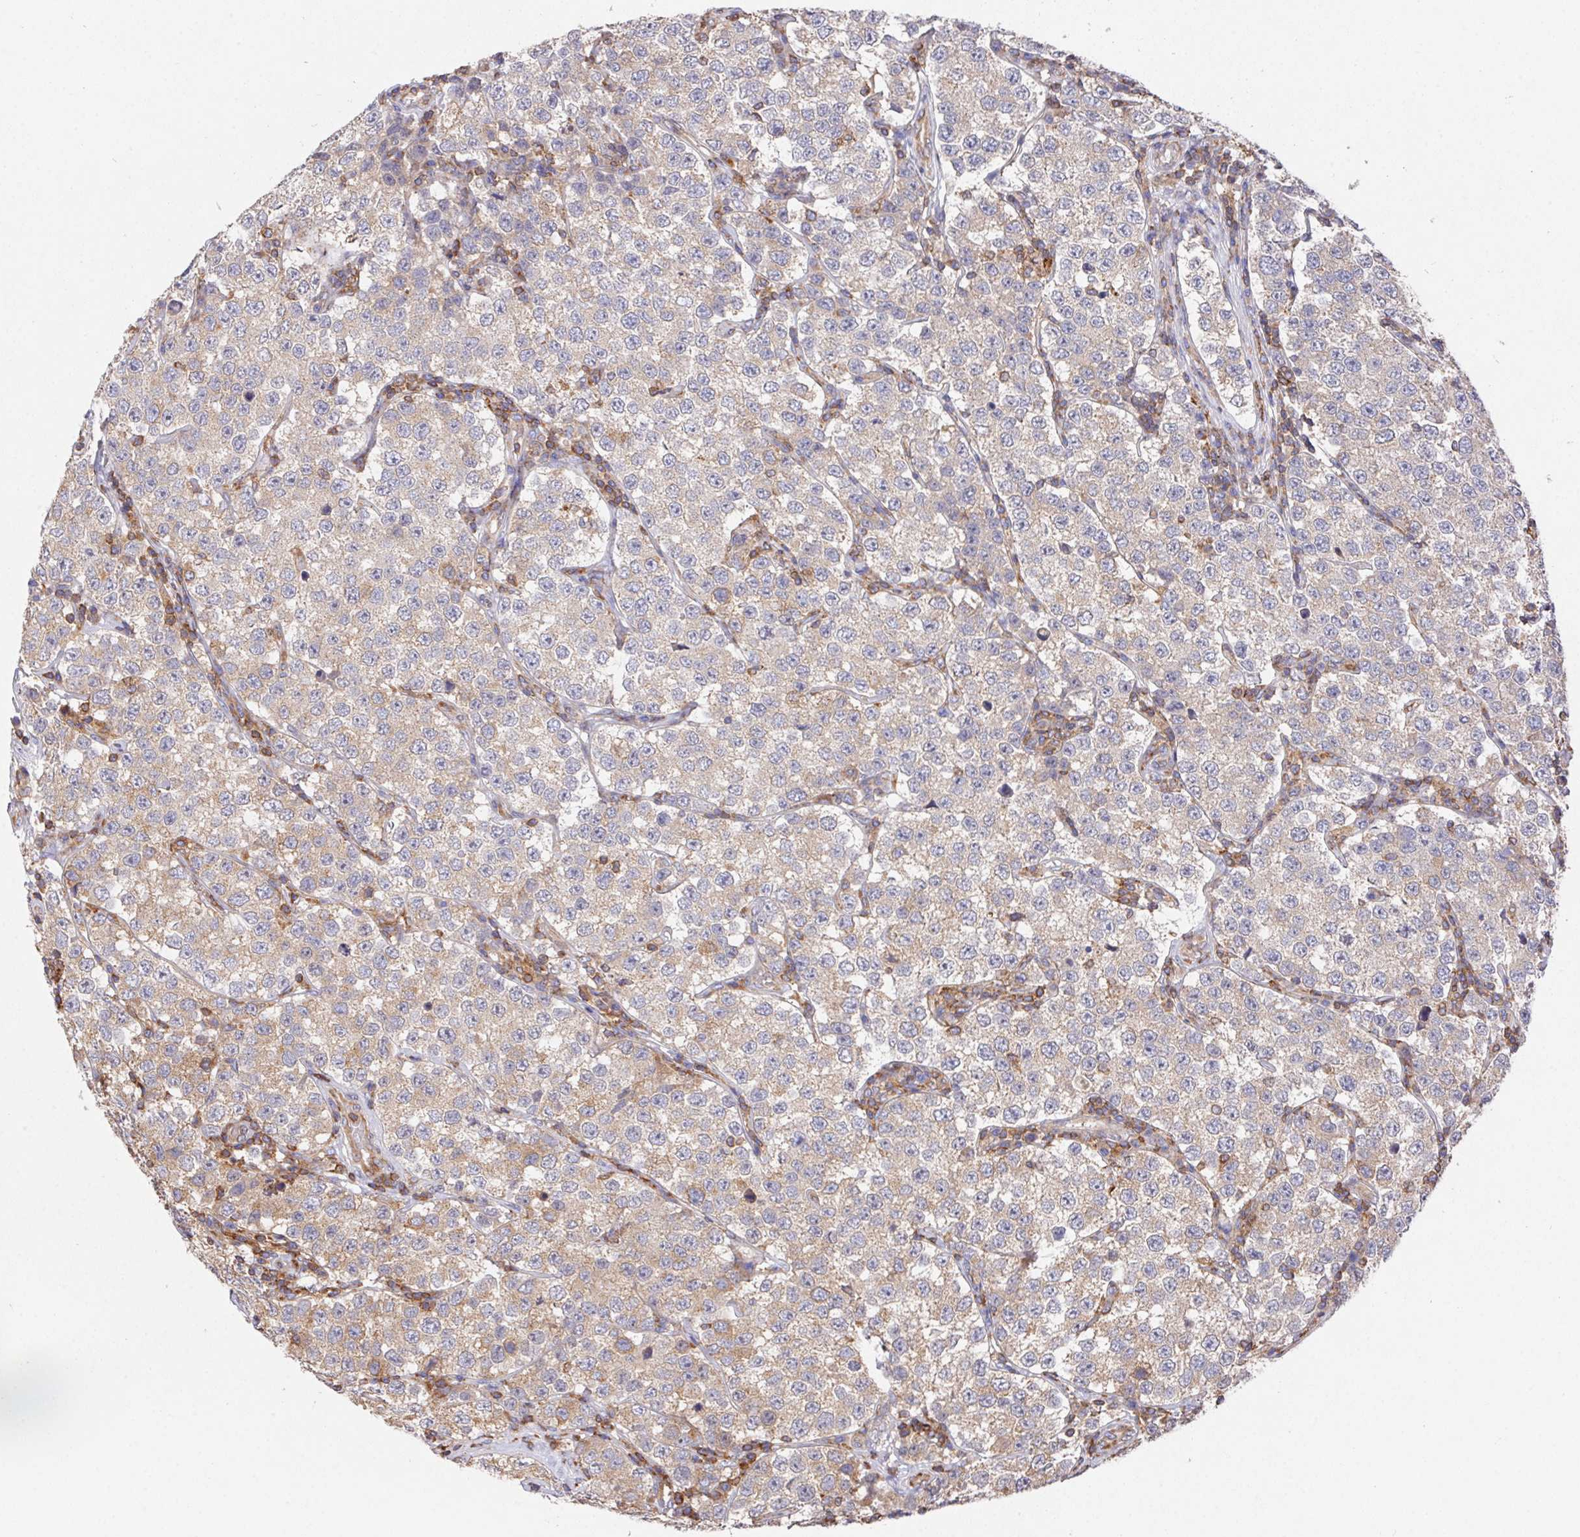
{"staining": {"intensity": "moderate", "quantity": ">75%", "location": "cytoplasmic/membranous"}, "tissue": "testis cancer", "cell_type": "Tumor cells", "image_type": "cancer", "snomed": [{"axis": "morphology", "description": "Seminoma, NOS"}, {"axis": "topography", "description": "Testis"}], "caption": "Immunohistochemical staining of human seminoma (testis) exhibits medium levels of moderate cytoplasmic/membranous protein expression in about >75% of tumor cells.", "gene": "FAM241A", "patient": {"sex": "male", "age": 34}}